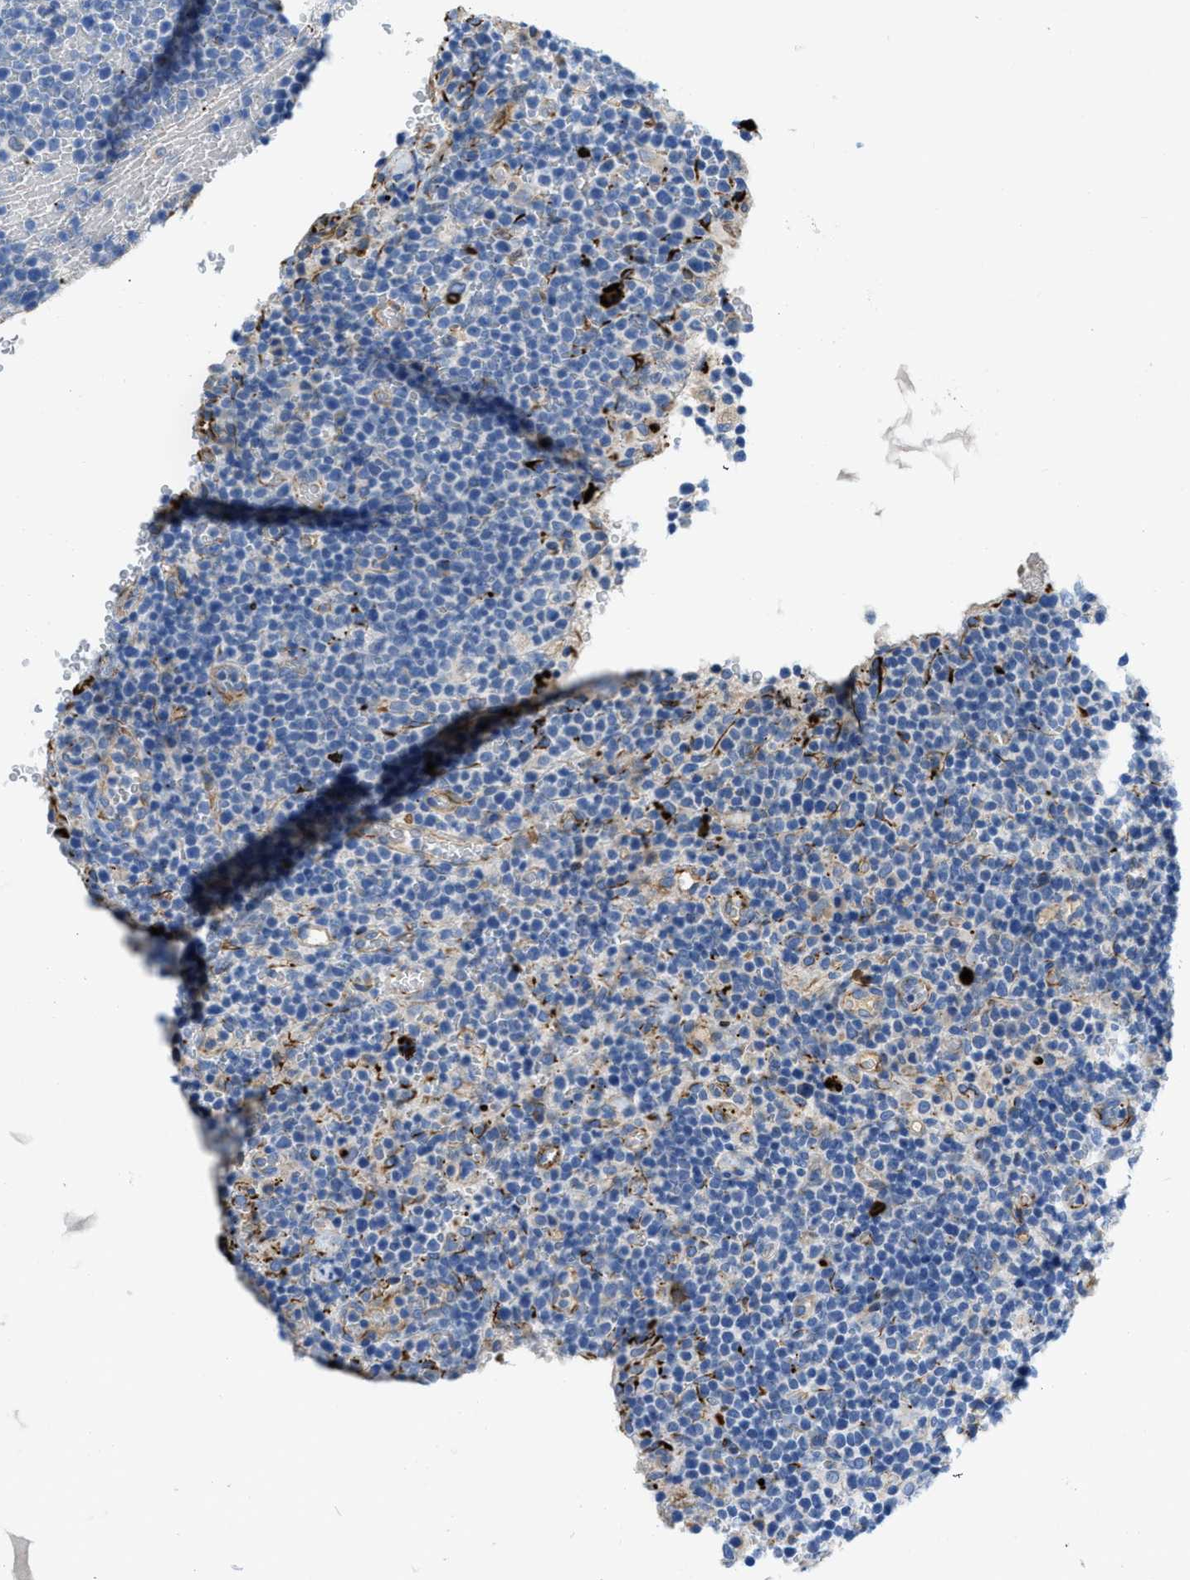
{"staining": {"intensity": "negative", "quantity": "none", "location": "none"}, "tissue": "lymphoma", "cell_type": "Tumor cells", "image_type": "cancer", "snomed": [{"axis": "morphology", "description": "Malignant lymphoma, non-Hodgkin's type, High grade"}, {"axis": "topography", "description": "Lymph node"}], "caption": "Immunohistochemical staining of human lymphoma displays no significant expression in tumor cells.", "gene": "XCR1", "patient": {"sex": "male", "age": 61}}